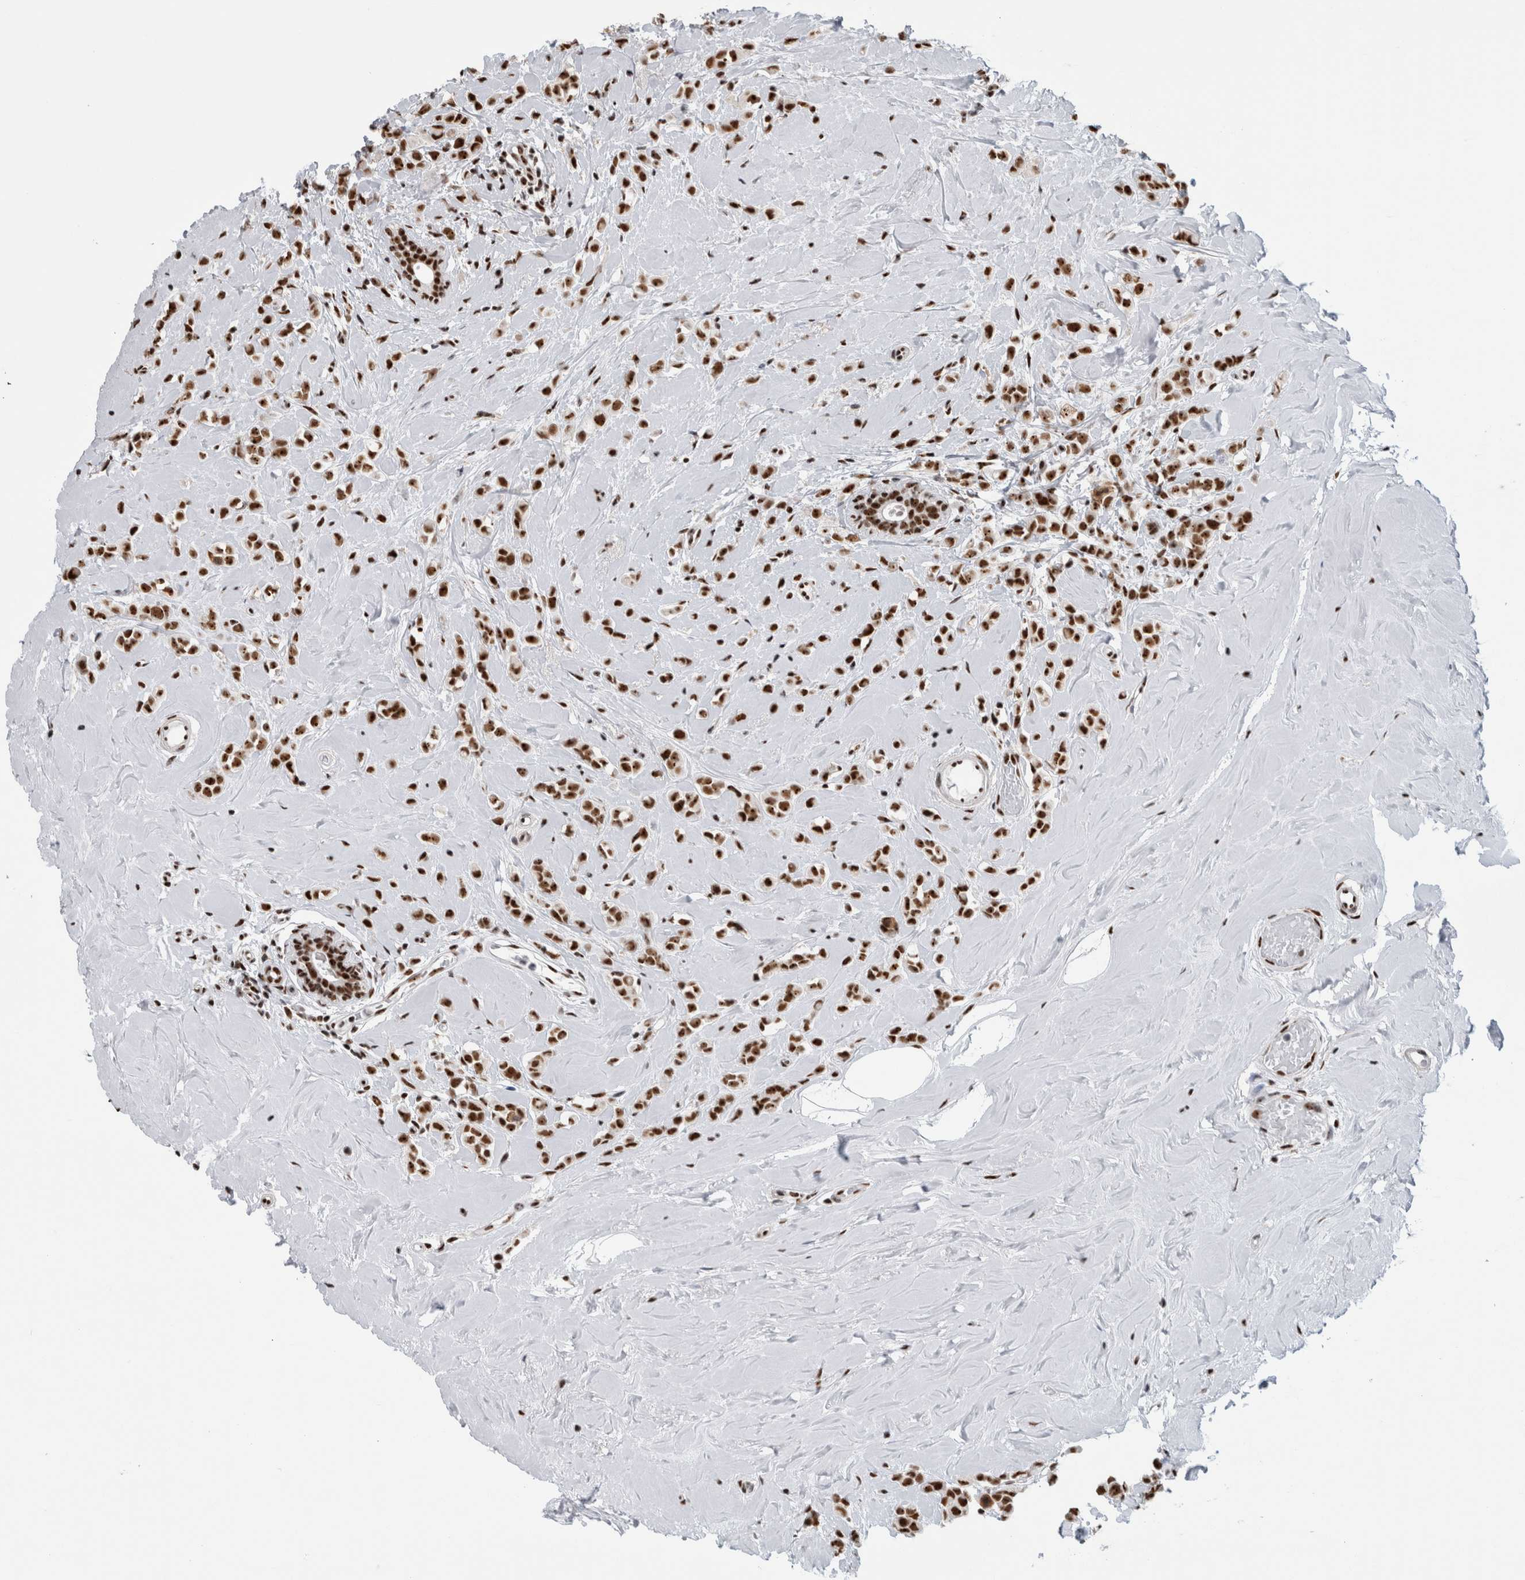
{"staining": {"intensity": "strong", "quantity": ">75%", "location": "nuclear"}, "tissue": "breast cancer", "cell_type": "Tumor cells", "image_type": "cancer", "snomed": [{"axis": "morphology", "description": "Lobular carcinoma"}, {"axis": "topography", "description": "Breast"}], "caption": "This micrograph displays lobular carcinoma (breast) stained with immunohistochemistry to label a protein in brown. The nuclear of tumor cells show strong positivity for the protein. Nuclei are counter-stained blue.", "gene": "NCL", "patient": {"sex": "female", "age": 47}}